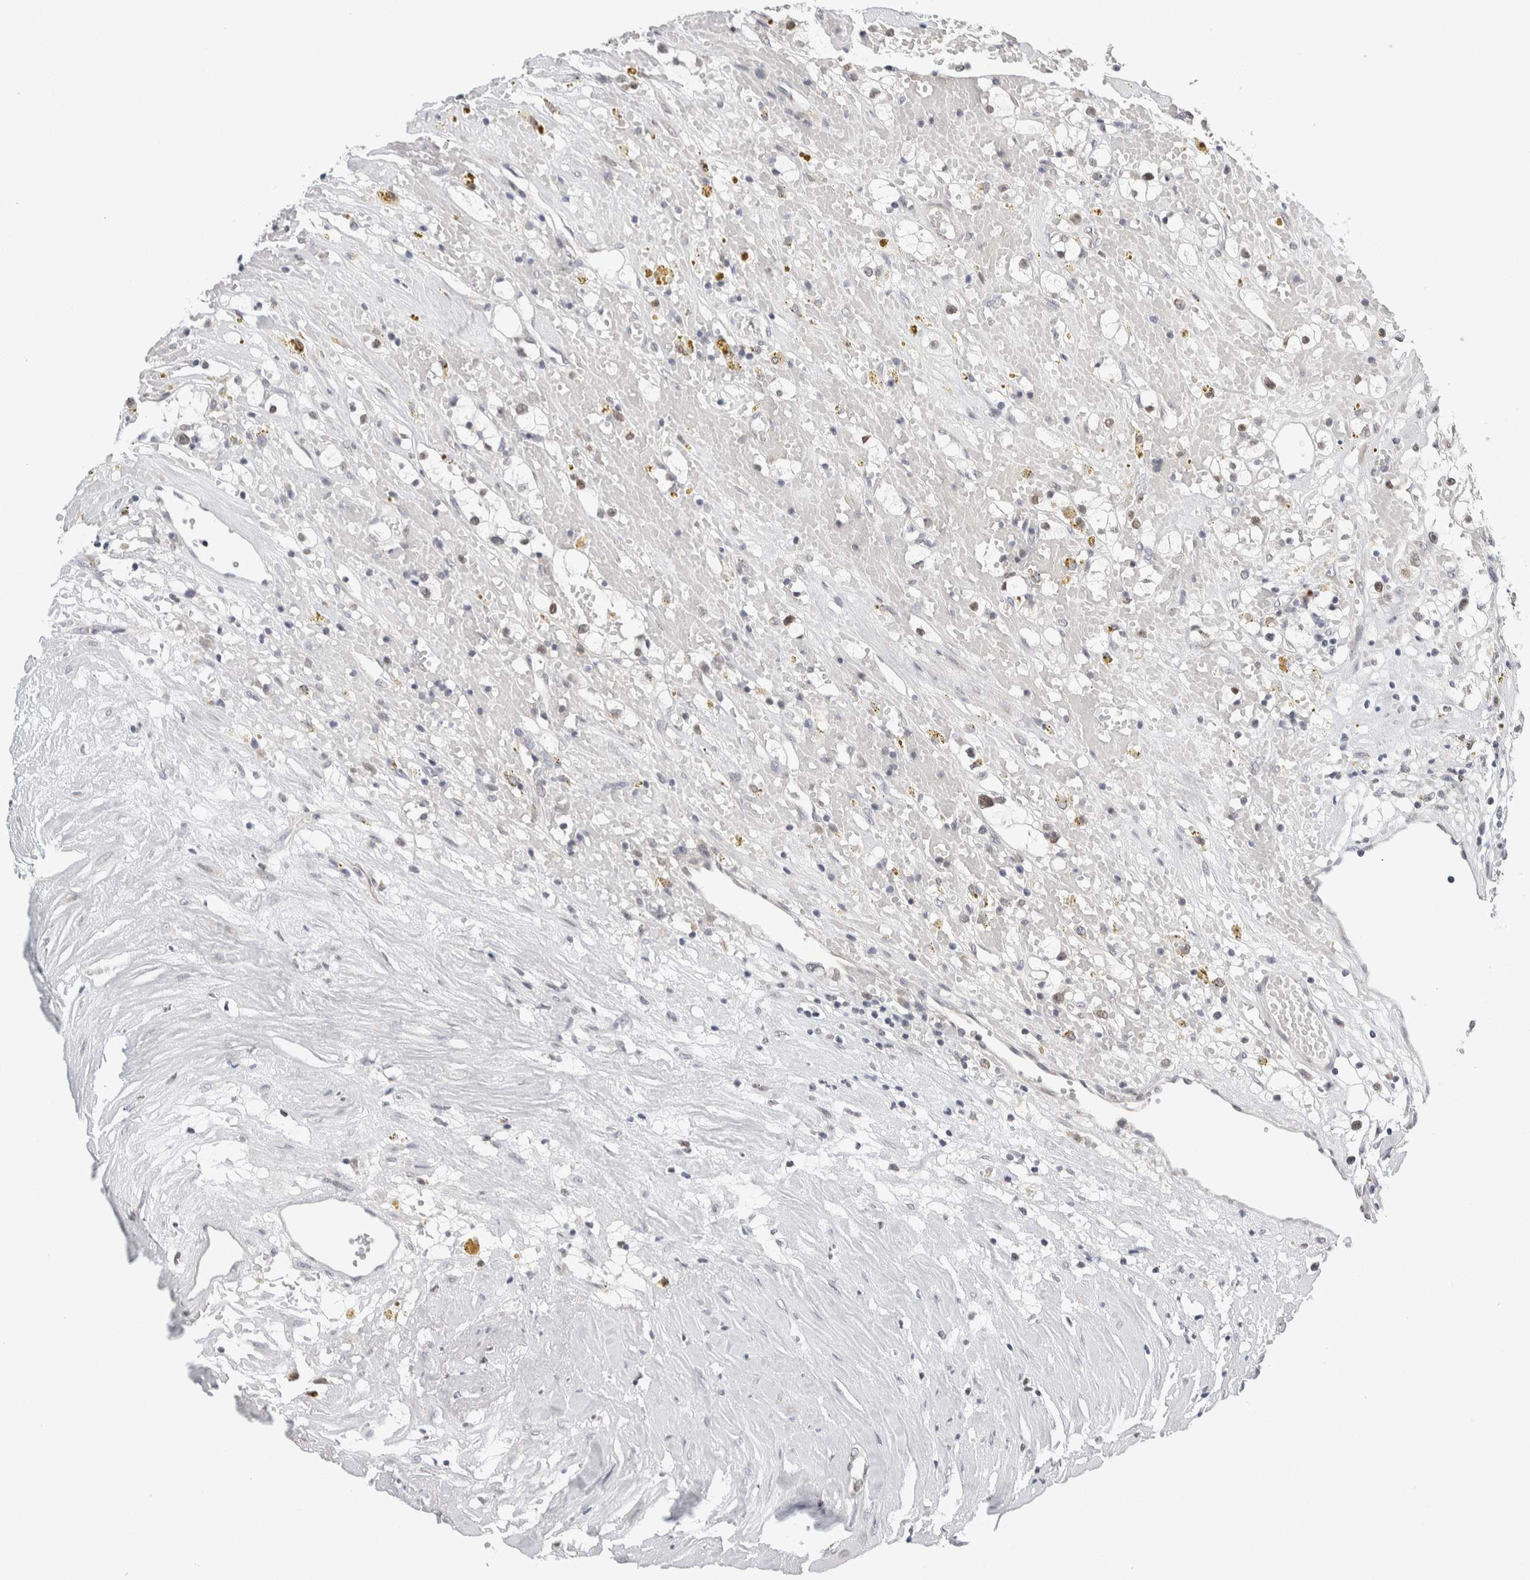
{"staining": {"intensity": "weak", "quantity": "<25%", "location": "nuclear"}, "tissue": "renal cancer", "cell_type": "Tumor cells", "image_type": "cancer", "snomed": [{"axis": "morphology", "description": "Adenocarcinoma, NOS"}, {"axis": "topography", "description": "Kidney"}], "caption": "A photomicrograph of adenocarcinoma (renal) stained for a protein demonstrates no brown staining in tumor cells. (DAB (3,3'-diaminobenzidine) immunohistochemistry (IHC), high magnification).", "gene": "NEUROD1", "patient": {"sex": "male", "age": 56}}